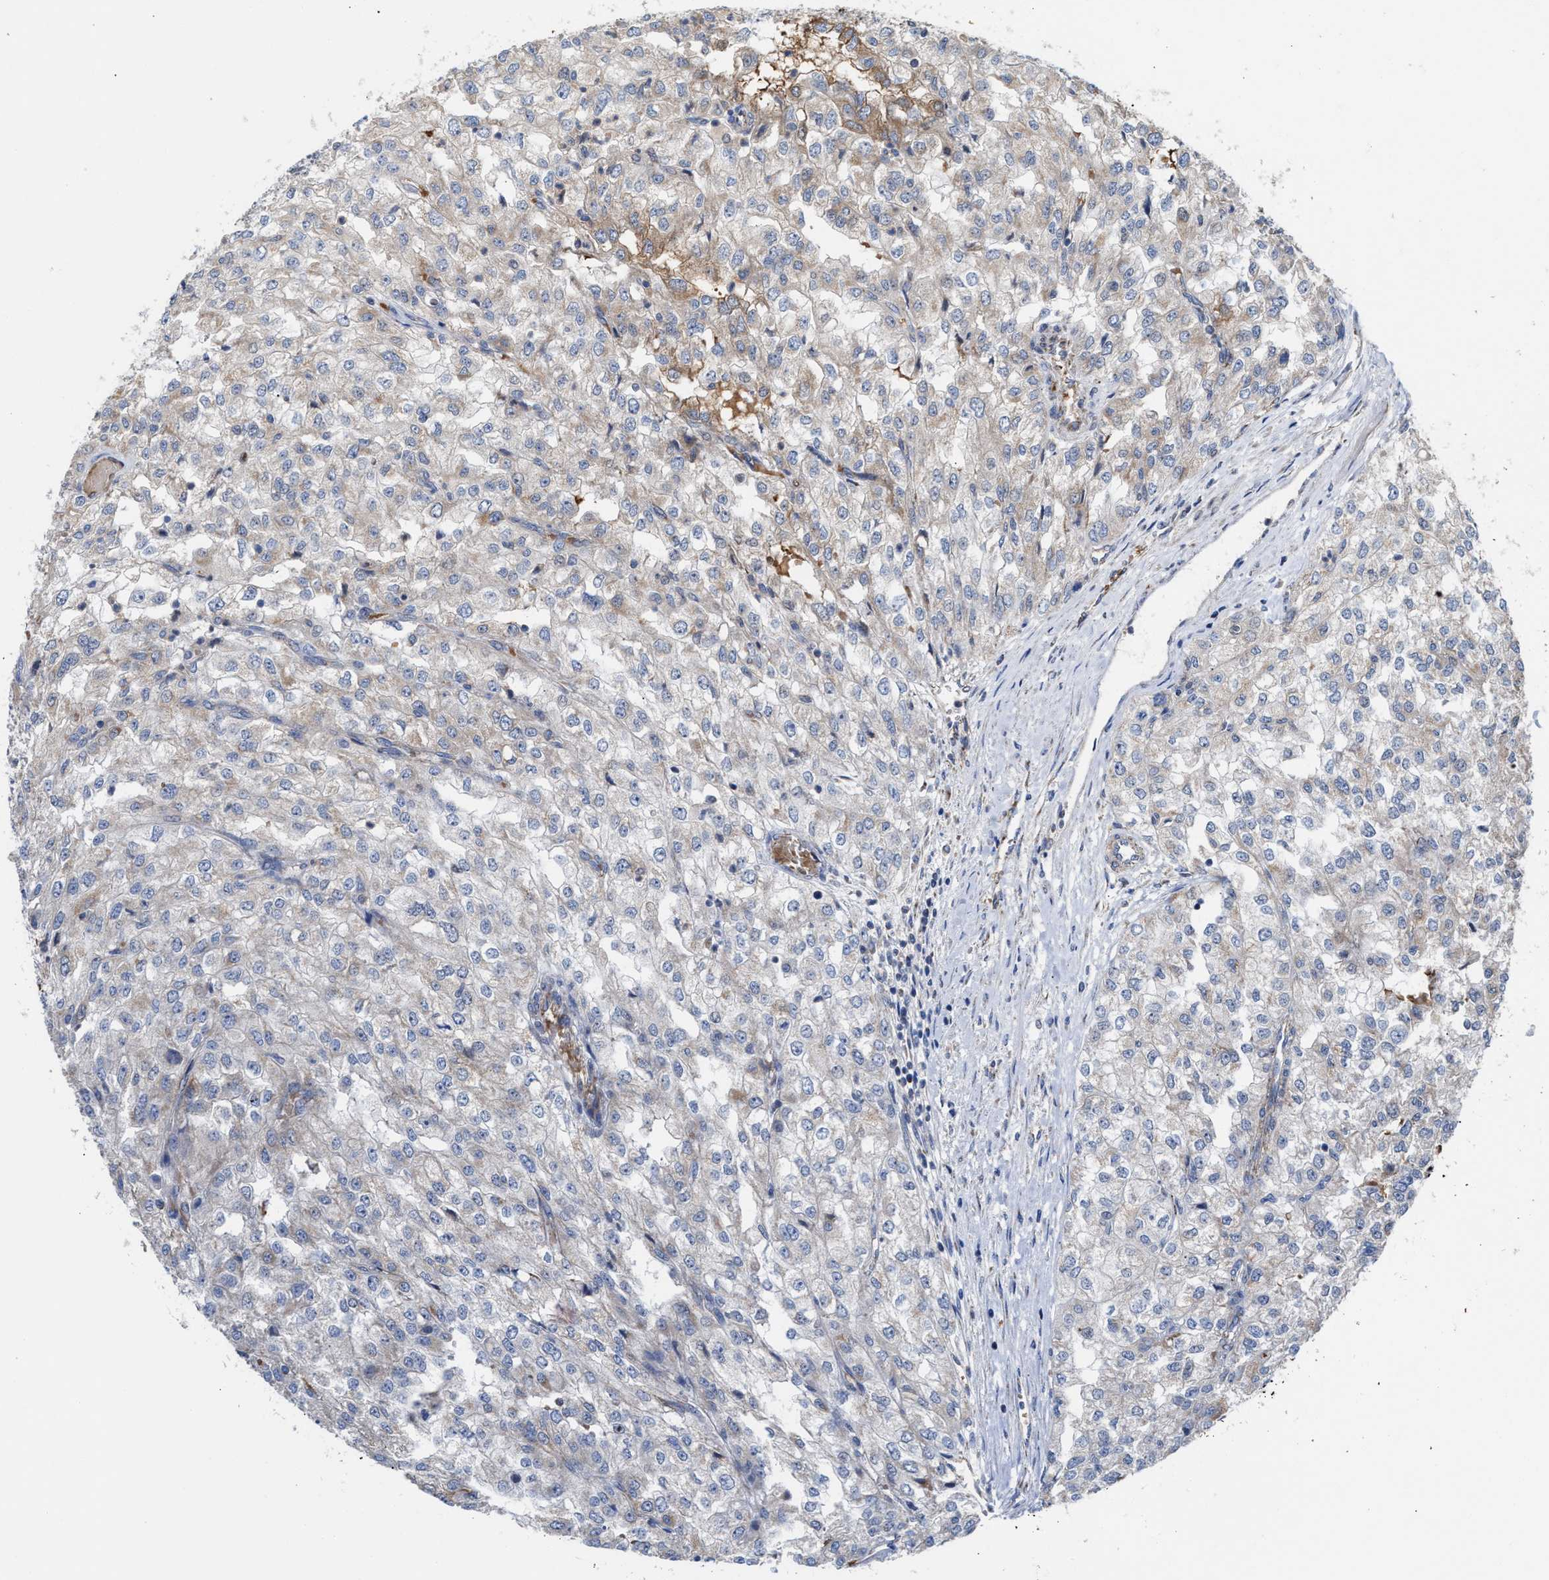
{"staining": {"intensity": "moderate", "quantity": "<25%", "location": "cytoplasmic/membranous"}, "tissue": "renal cancer", "cell_type": "Tumor cells", "image_type": "cancer", "snomed": [{"axis": "morphology", "description": "Adenocarcinoma, NOS"}, {"axis": "topography", "description": "Kidney"}], "caption": "This is a photomicrograph of immunohistochemistry (IHC) staining of adenocarcinoma (renal), which shows moderate expression in the cytoplasmic/membranous of tumor cells.", "gene": "MECR", "patient": {"sex": "female", "age": 54}}